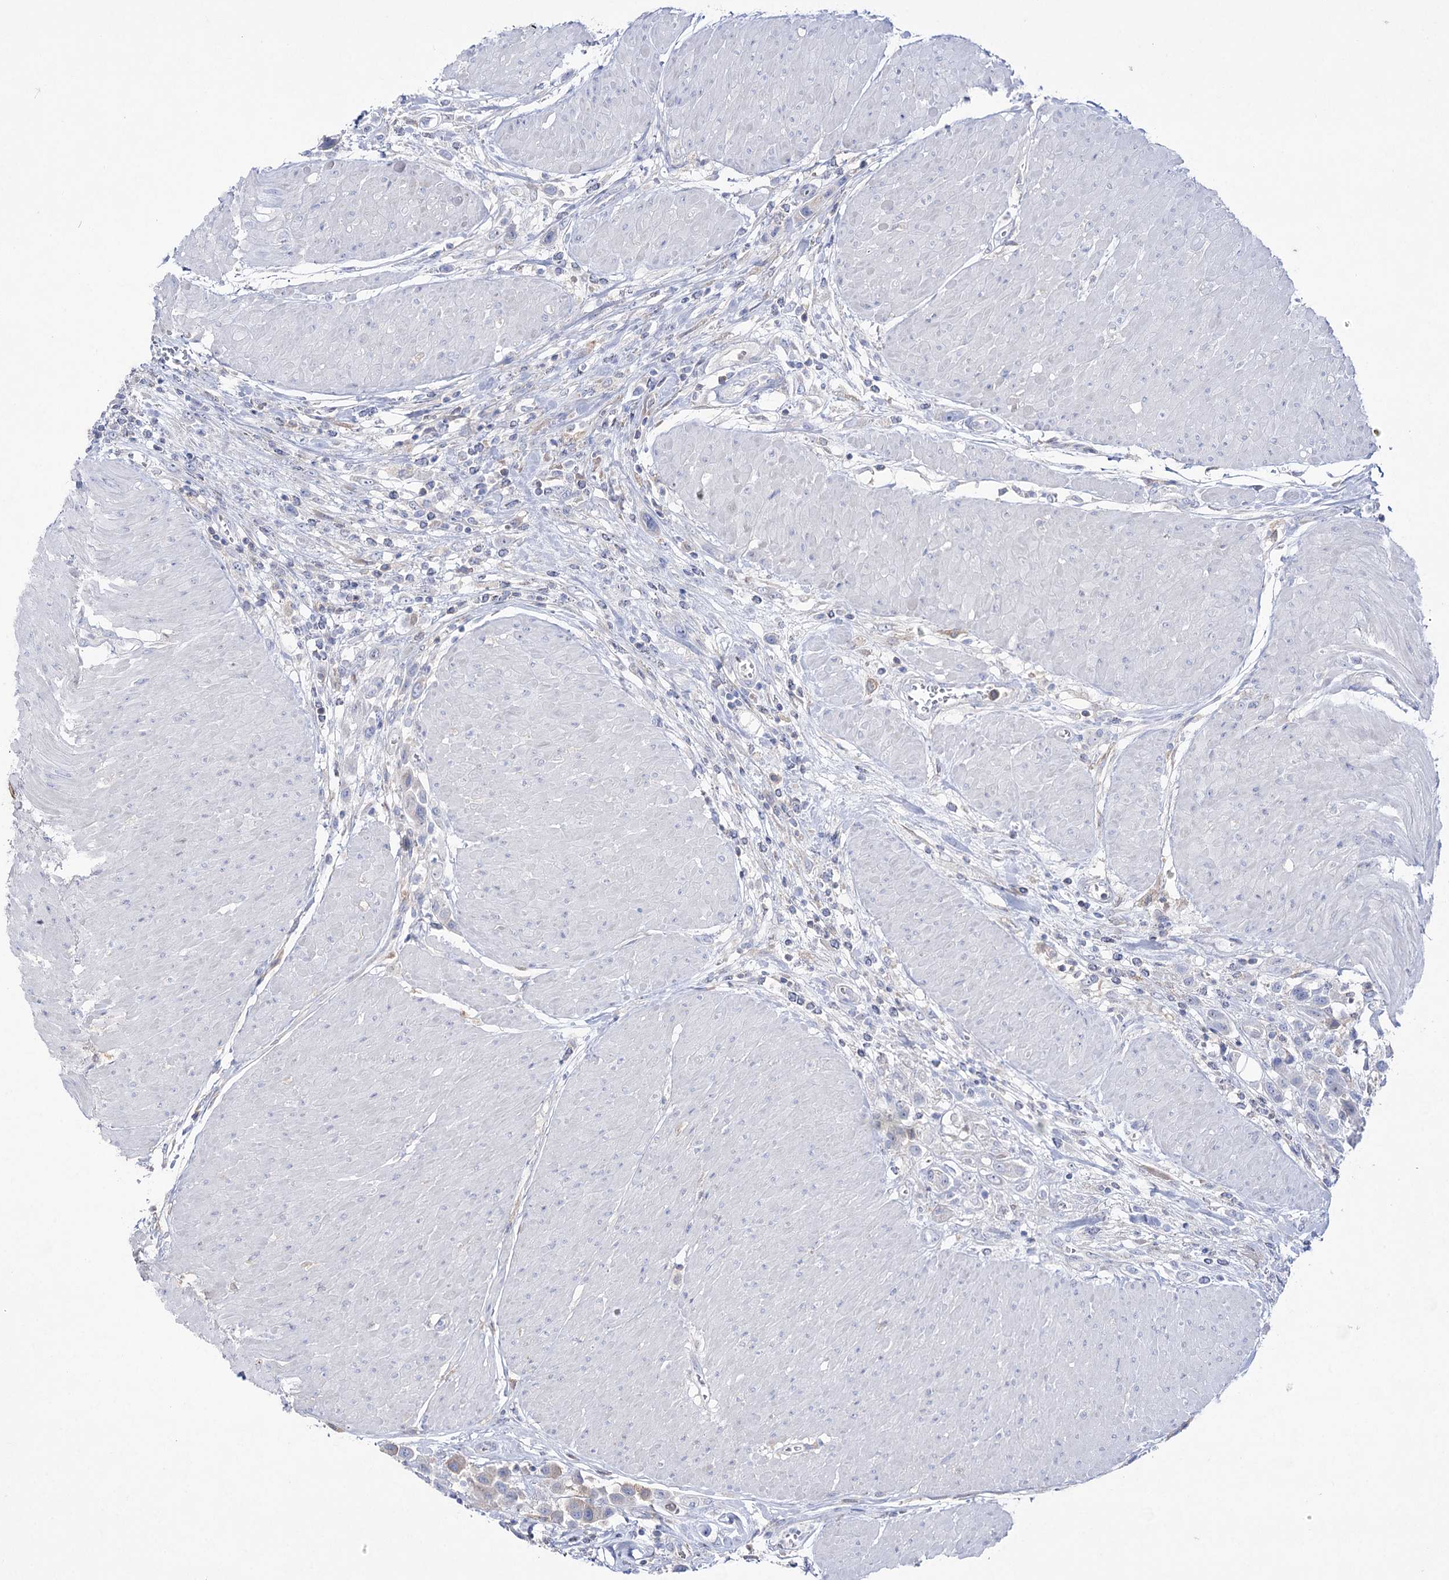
{"staining": {"intensity": "negative", "quantity": "none", "location": "none"}, "tissue": "urothelial cancer", "cell_type": "Tumor cells", "image_type": "cancer", "snomed": [{"axis": "morphology", "description": "Urothelial carcinoma, High grade"}, {"axis": "topography", "description": "Urinary bladder"}], "caption": "There is no significant expression in tumor cells of urothelial cancer.", "gene": "NAGLU", "patient": {"sex": "male", "age": 50}}